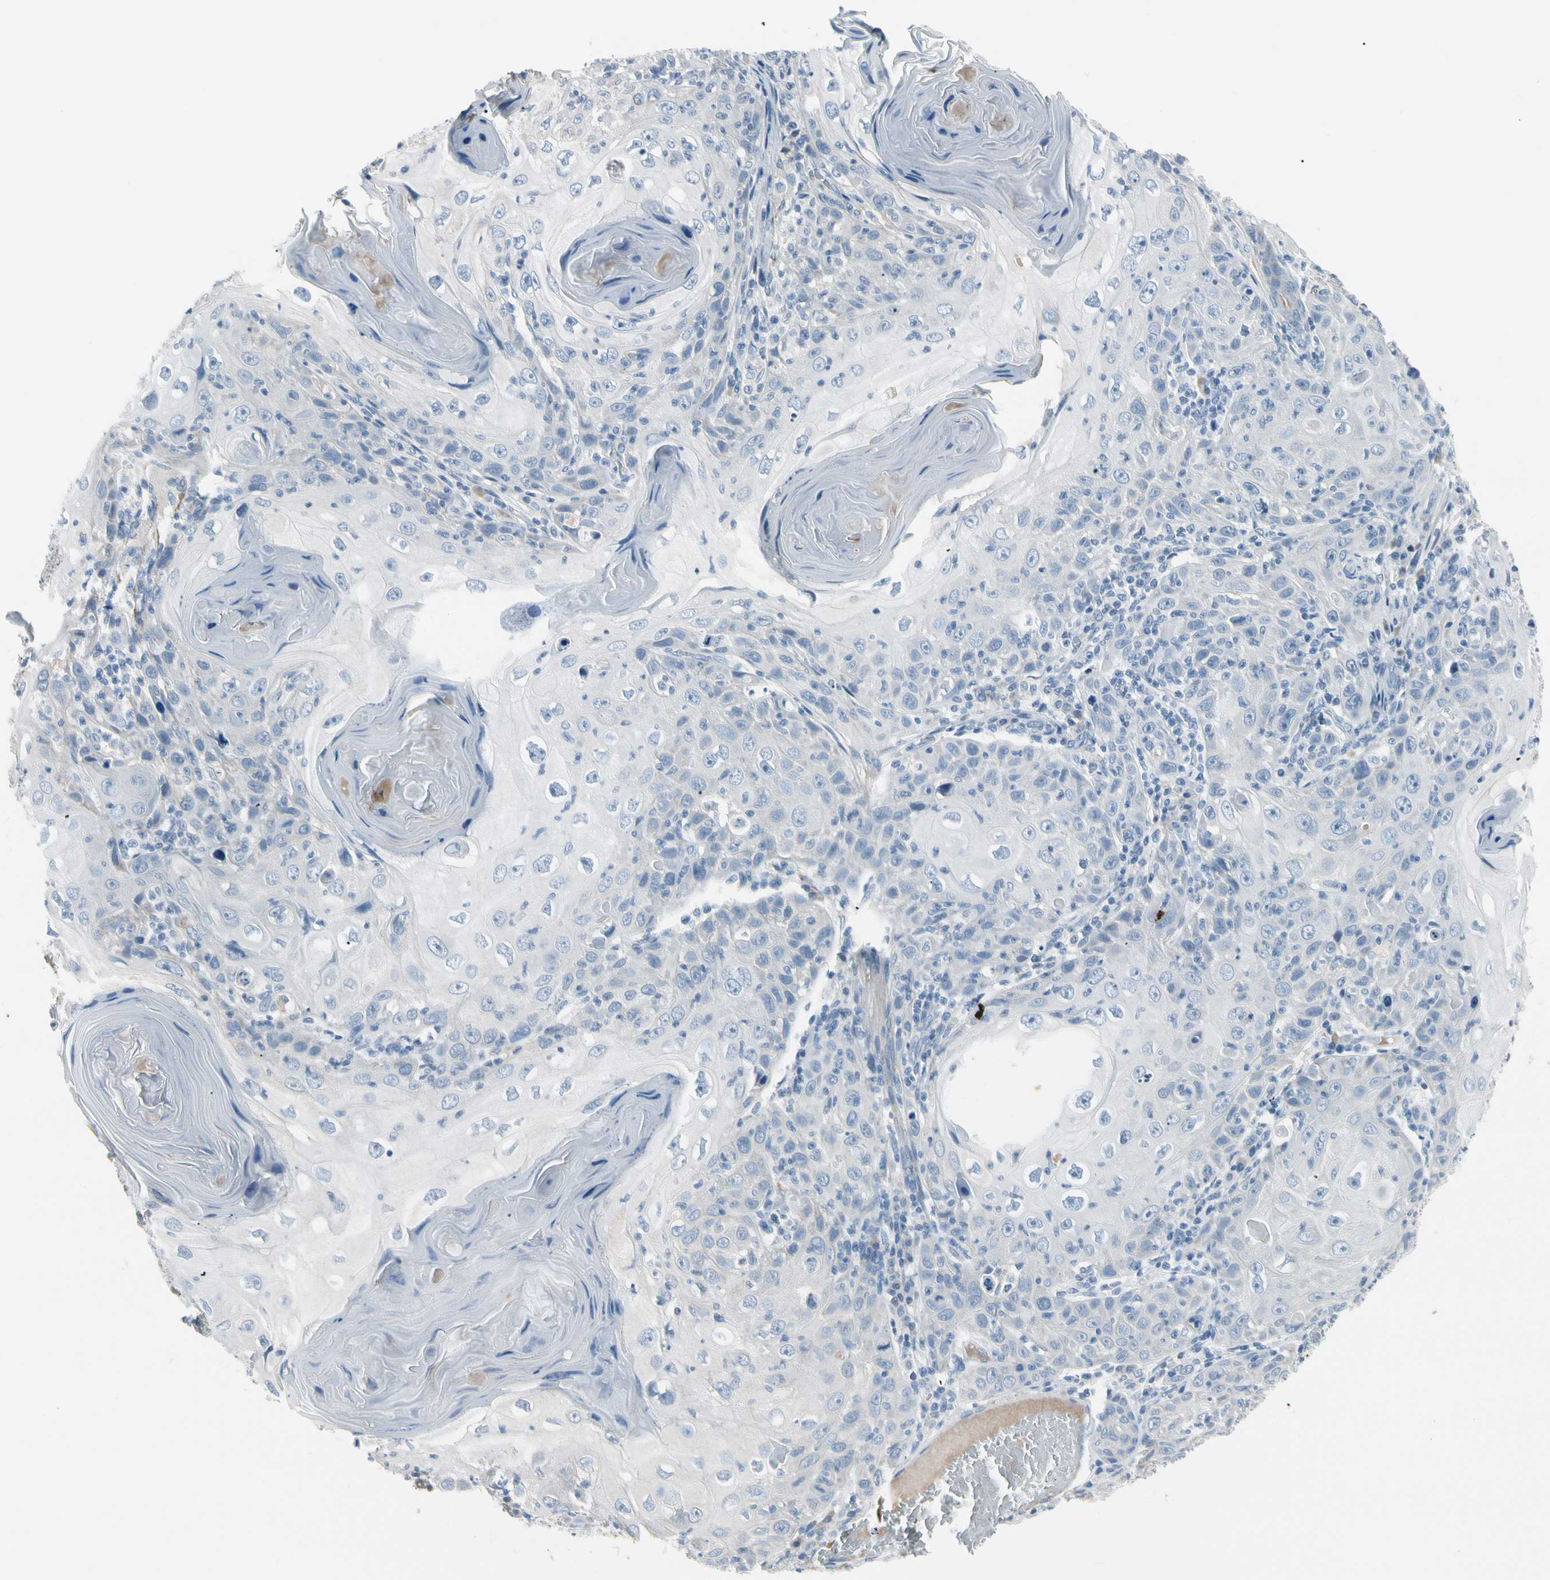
{"staining": {"intensity": "negative", "quantity": "none", "location": "none"}, "tissue": "skin cancer", "cell_type": "Tumor cells", "image_type": "cancer", "snomed": [{"axis": "morphology", "description": "Squamous cell carcinoma, NOS"}, {"axis": "topography", "description": "Skin"}], "caption": "Tumor cells show no significant staining in skin cancer (squamous cell carcinoma).", "gene": "PIGR", "patient": {"sex": "female", "age": 88}}